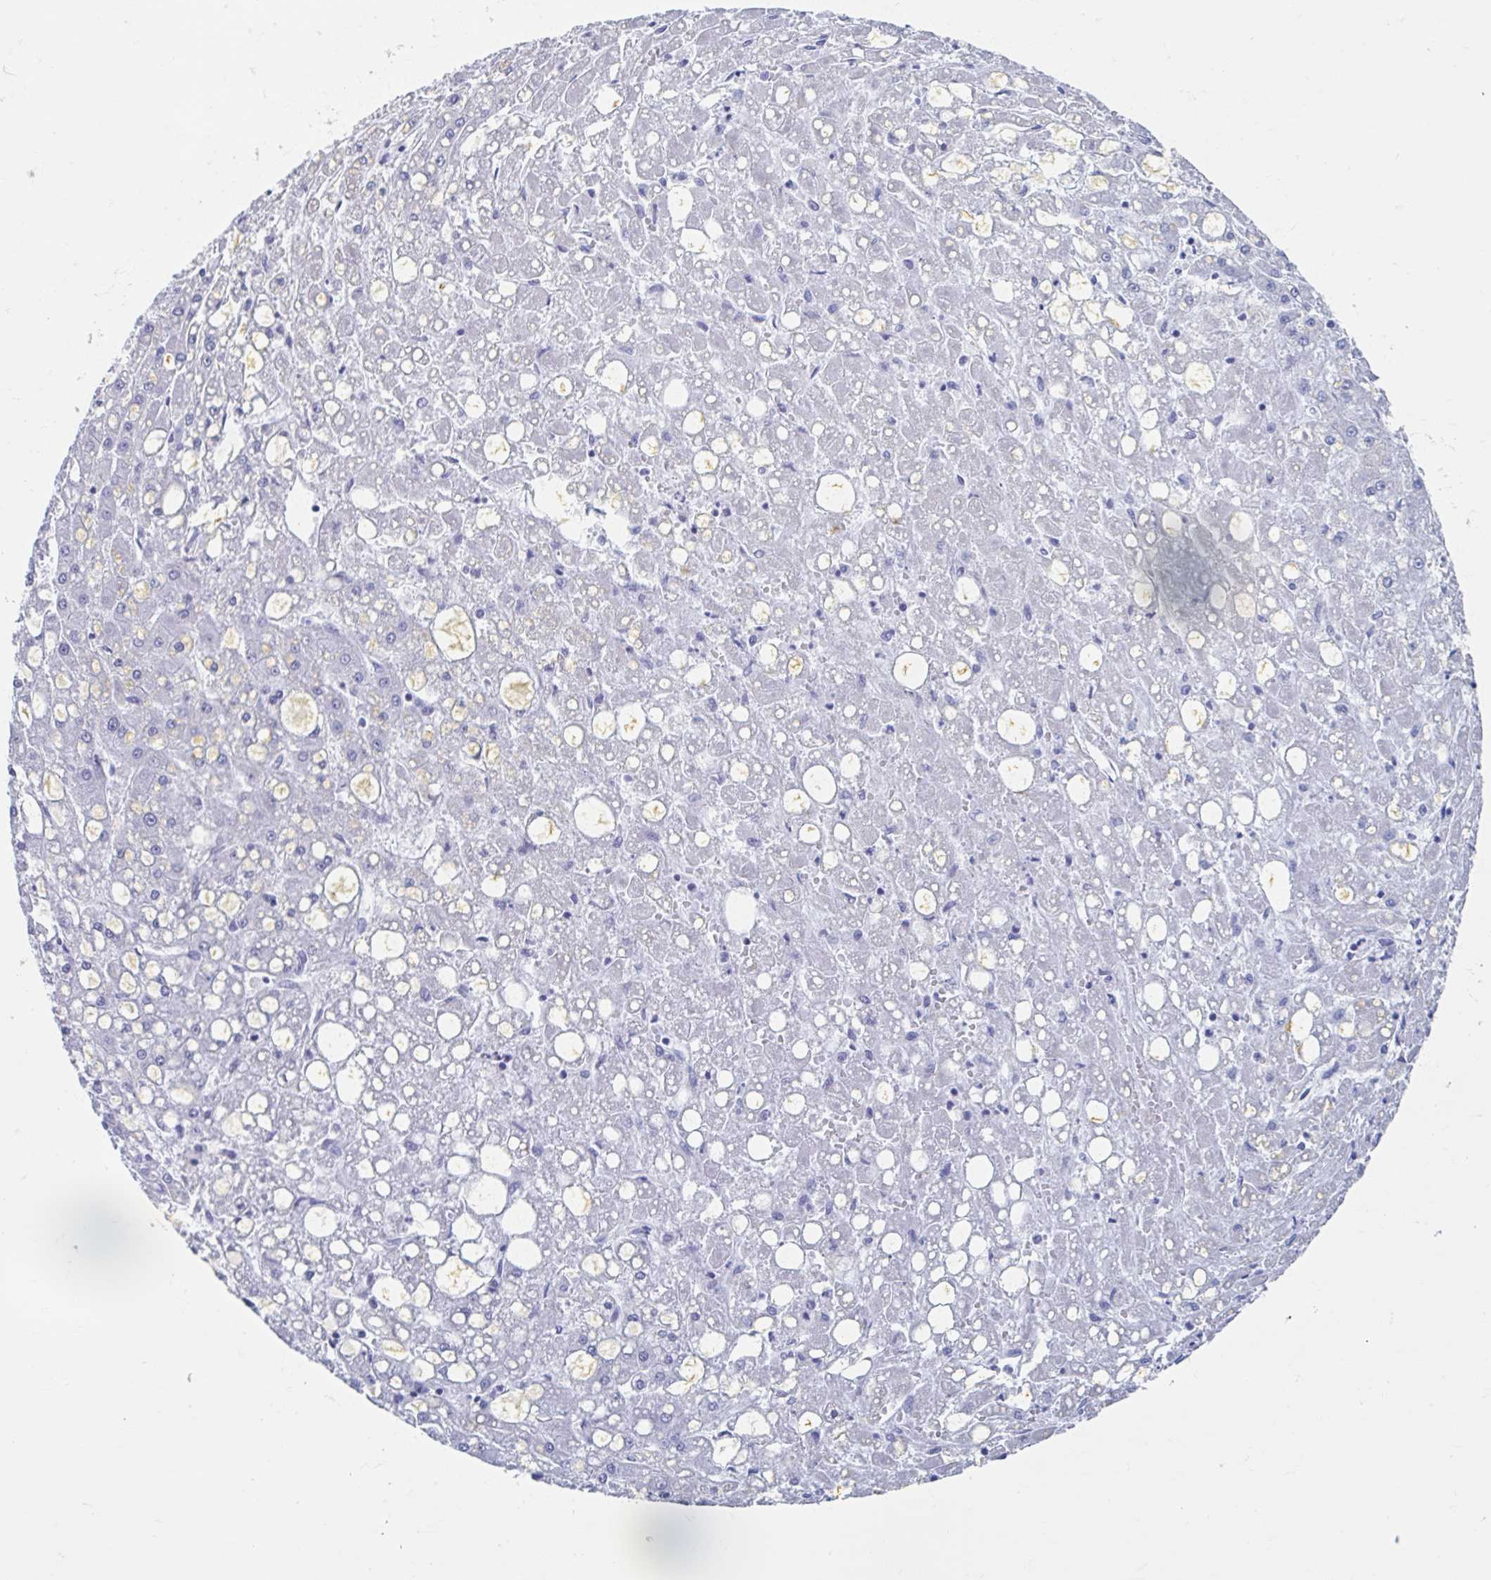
{"staining": {"intensity": "negative", "quantity": "none", "location": "none"}, "tissue": "liver cancer", "cell_type": "Tumor cells", "image_type": "cancer", "snomed": [{"axis": "morphology", "description": "Carcinoma, Hepatocellular, NOS"}, {"axis": "topography", "description": "Liver"}], "caption": "Hepatocellular carcinoma (liver) was stained to show a protein in brown. There is no significant expression in tumor cells. The staining is performed using DAB (3,3'-diaminobenzidine) brown chromogen with nuclei counter-stained in using hematoxylin.", "gene": "SHCBP1L", "patient": {"sex": "male", "age": 67}}